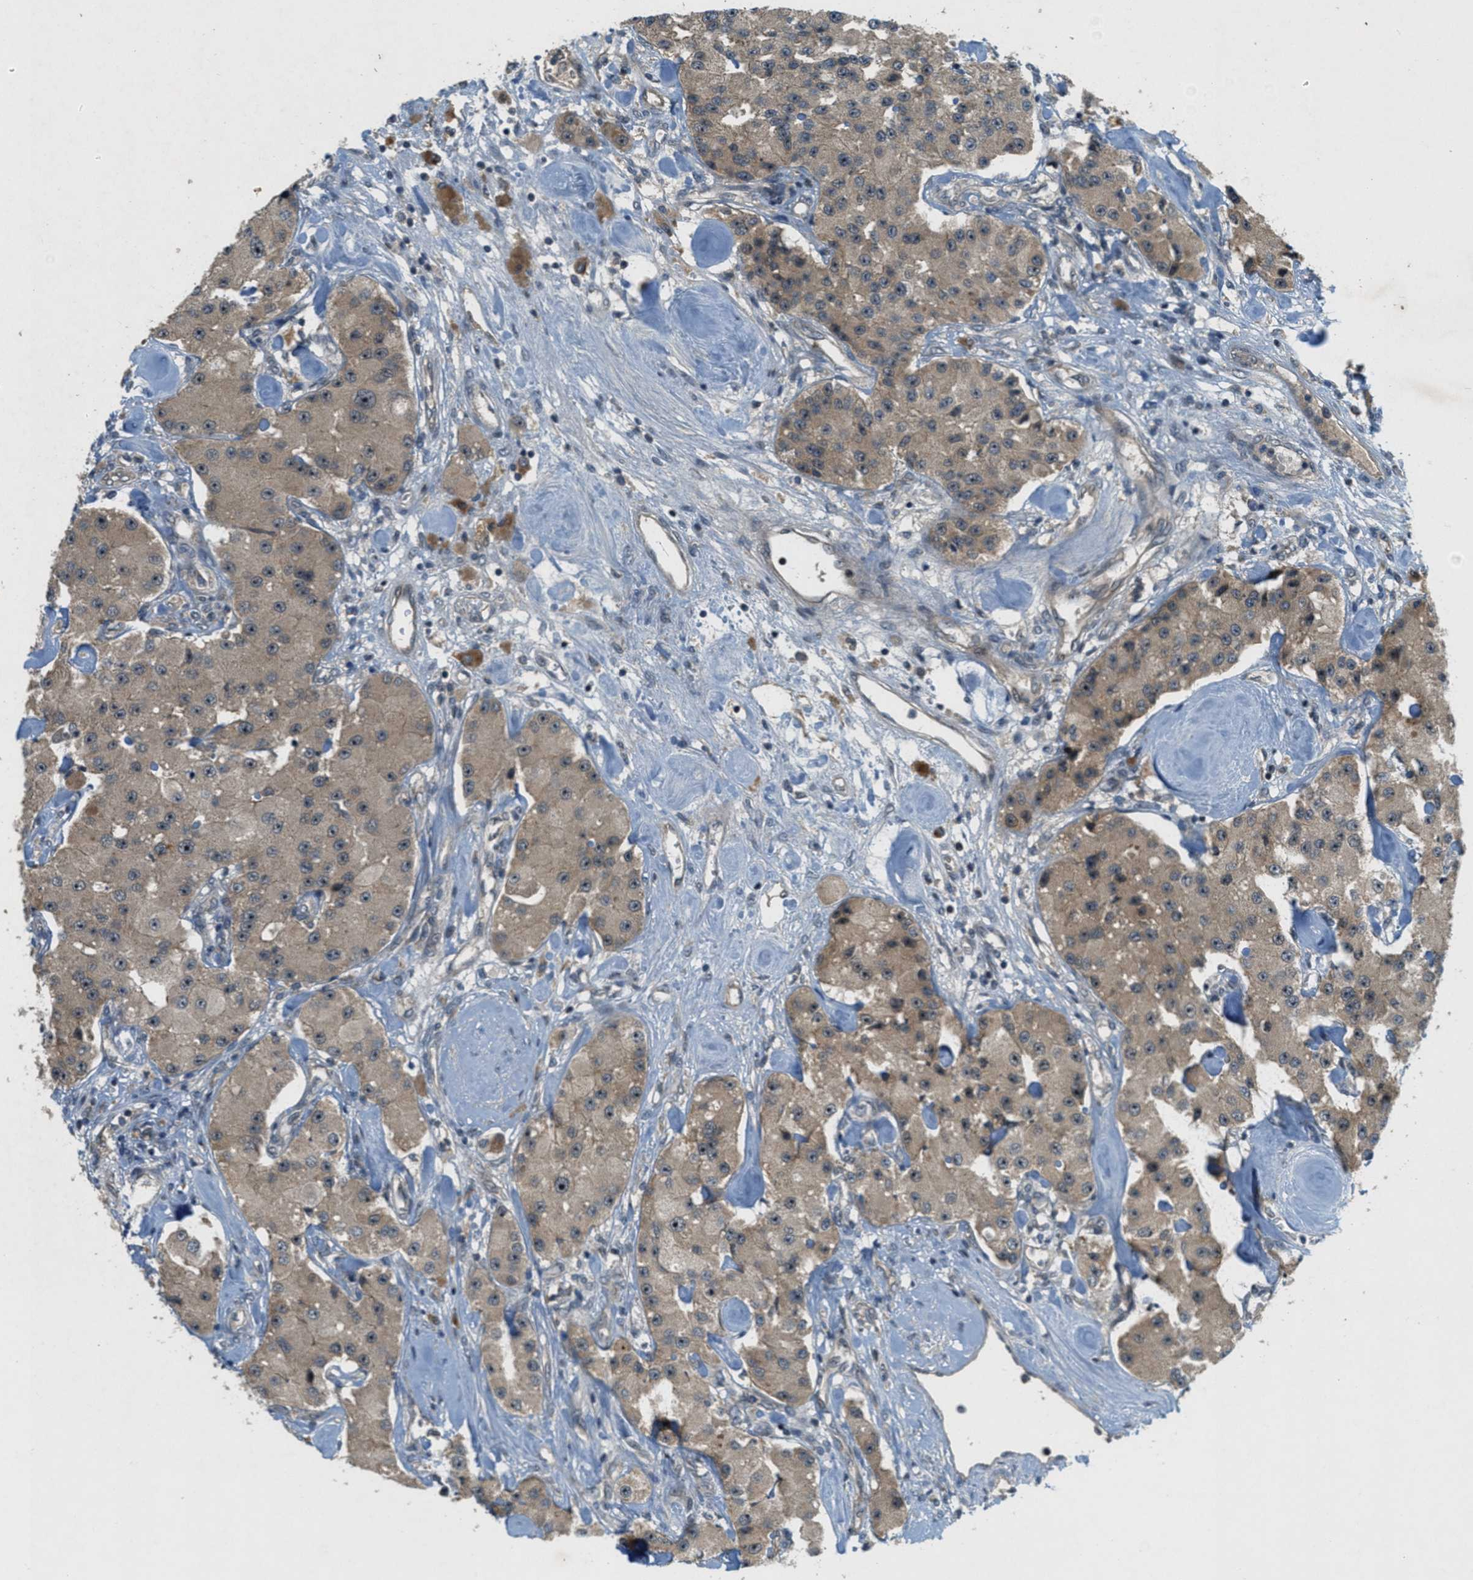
{"staining": {"intensity": "moderate", "quantity": ">75%", "location": "cytoplasmic/membranous"}, "tissue": "carcinoid", "cell_type": "Tumor cells", "image_type": "cancer", "snomed": [{"axis": "morphology", "description": "Carcinoid, malignant, NOS"}, {"axis": "topography", "description": "Pancreas"}], "caption": "Immunohistochemical staining of human malignant carcinoid exhibits medium levels of moderate cytoplasmic/membranous positivity in about >75% of tumor cells.", "gene": "STK11", "patient": {"sex": "male", "age": 41}}